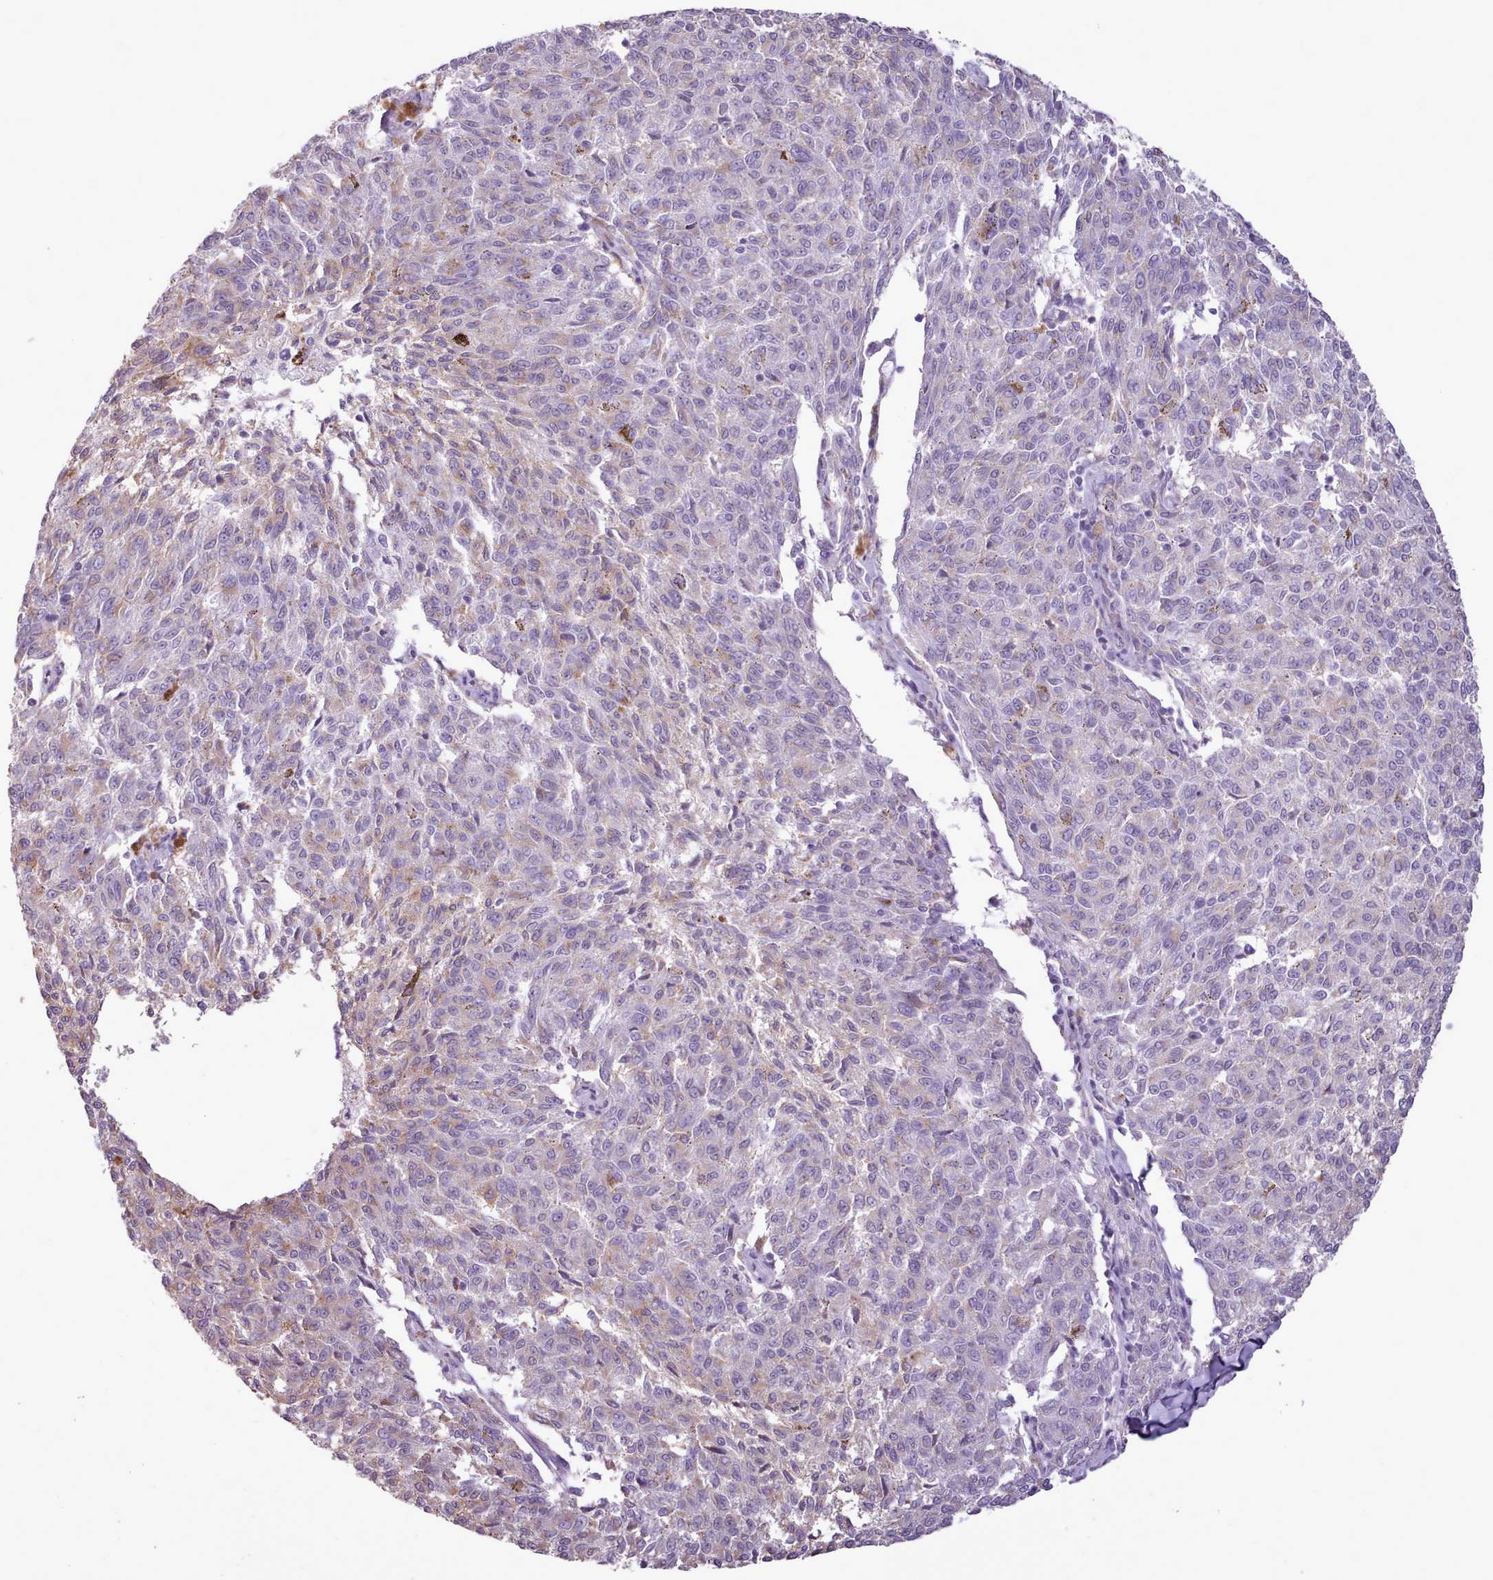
{"staining": {"intensity": "moderate", "quantity": "<25%", "location": "cytoplasmic/membranous"}, "tissue": "melanoma", "cell_type": "Tumor cells", "image_type": "cancer", "snomed": [{"axis": "morphology", "description": "Malignant melanoma, NOS"}, {"axis": "topography", "description": "Skin"}], "caption": "Immunohistochemical staining of malignant melanoma displays low levels of moderate cytoplasmic/membranous protein positivity in approximately <25% of tumor cells. (DAB = brown stain, brightfield microscopy at high magnification).", "gene": "ATRAID", "patient": {"sex": "female", "age": 72}}